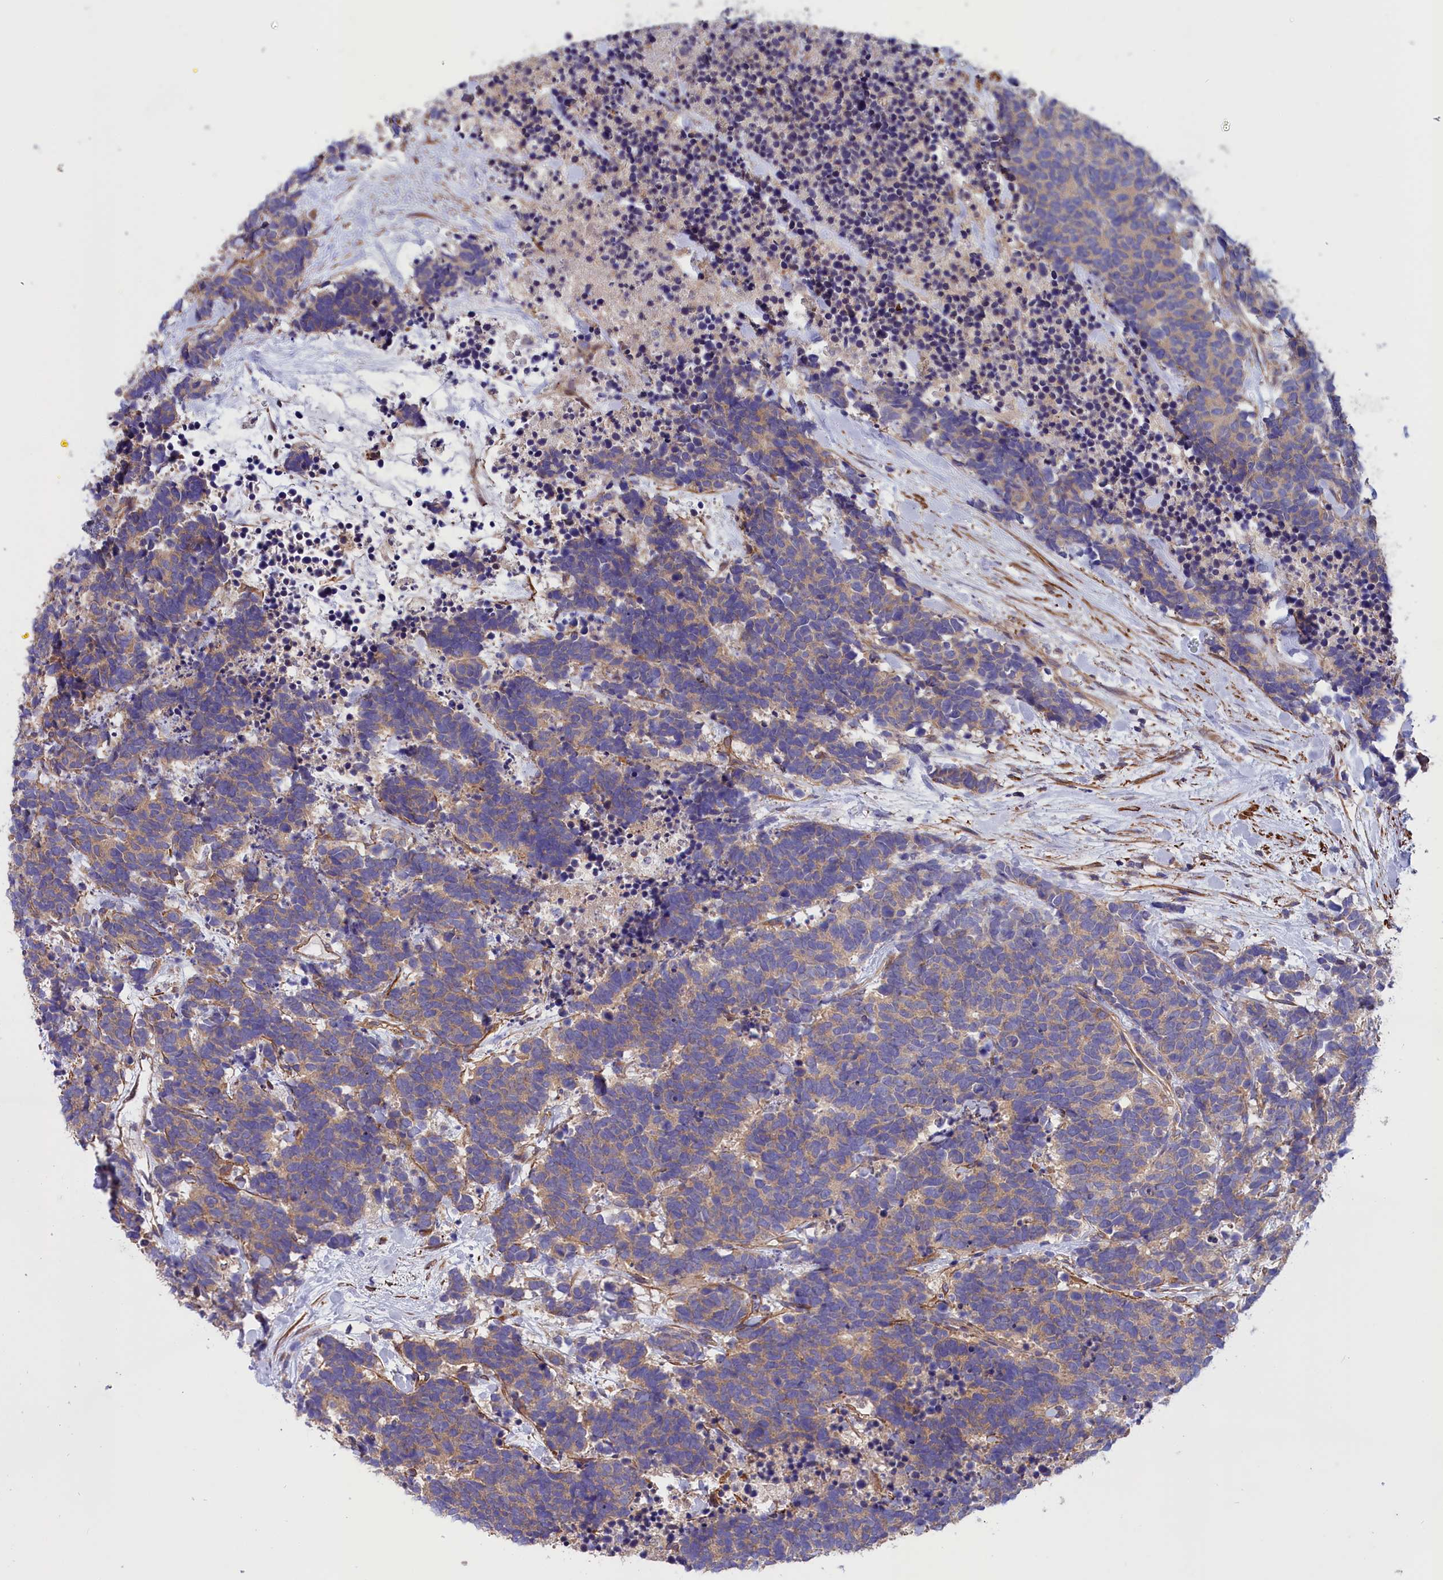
{"staining": {"intensity": "weak", "quantity": "25%-75%", "location": "cytoplasmic/membranous"}, "tissue": "carcinoid", "cell_type": "Tumor cells", "image_type": "cancer", "snomed": [{"axis": "morphology", "description": "Carcinoma, NOS"}, {"axis": "morphology", "description": "Carcinoid, malignant, NOS"}, {"axis": "topography", "description": "Prostate"}], "caption": "The image reveals staining of carcinoid (malignant), revealing weak cytoplasmic/membranous protein positivity (brown color) within tumor cells. The staining was performed using DAB to visualize the protein expression in brown, while the nuclei were stained in blue with hematoxylin (Magnification: 20x).", "gene": "AMDHD2", "patient": {"sex": "male", "age": 57}}